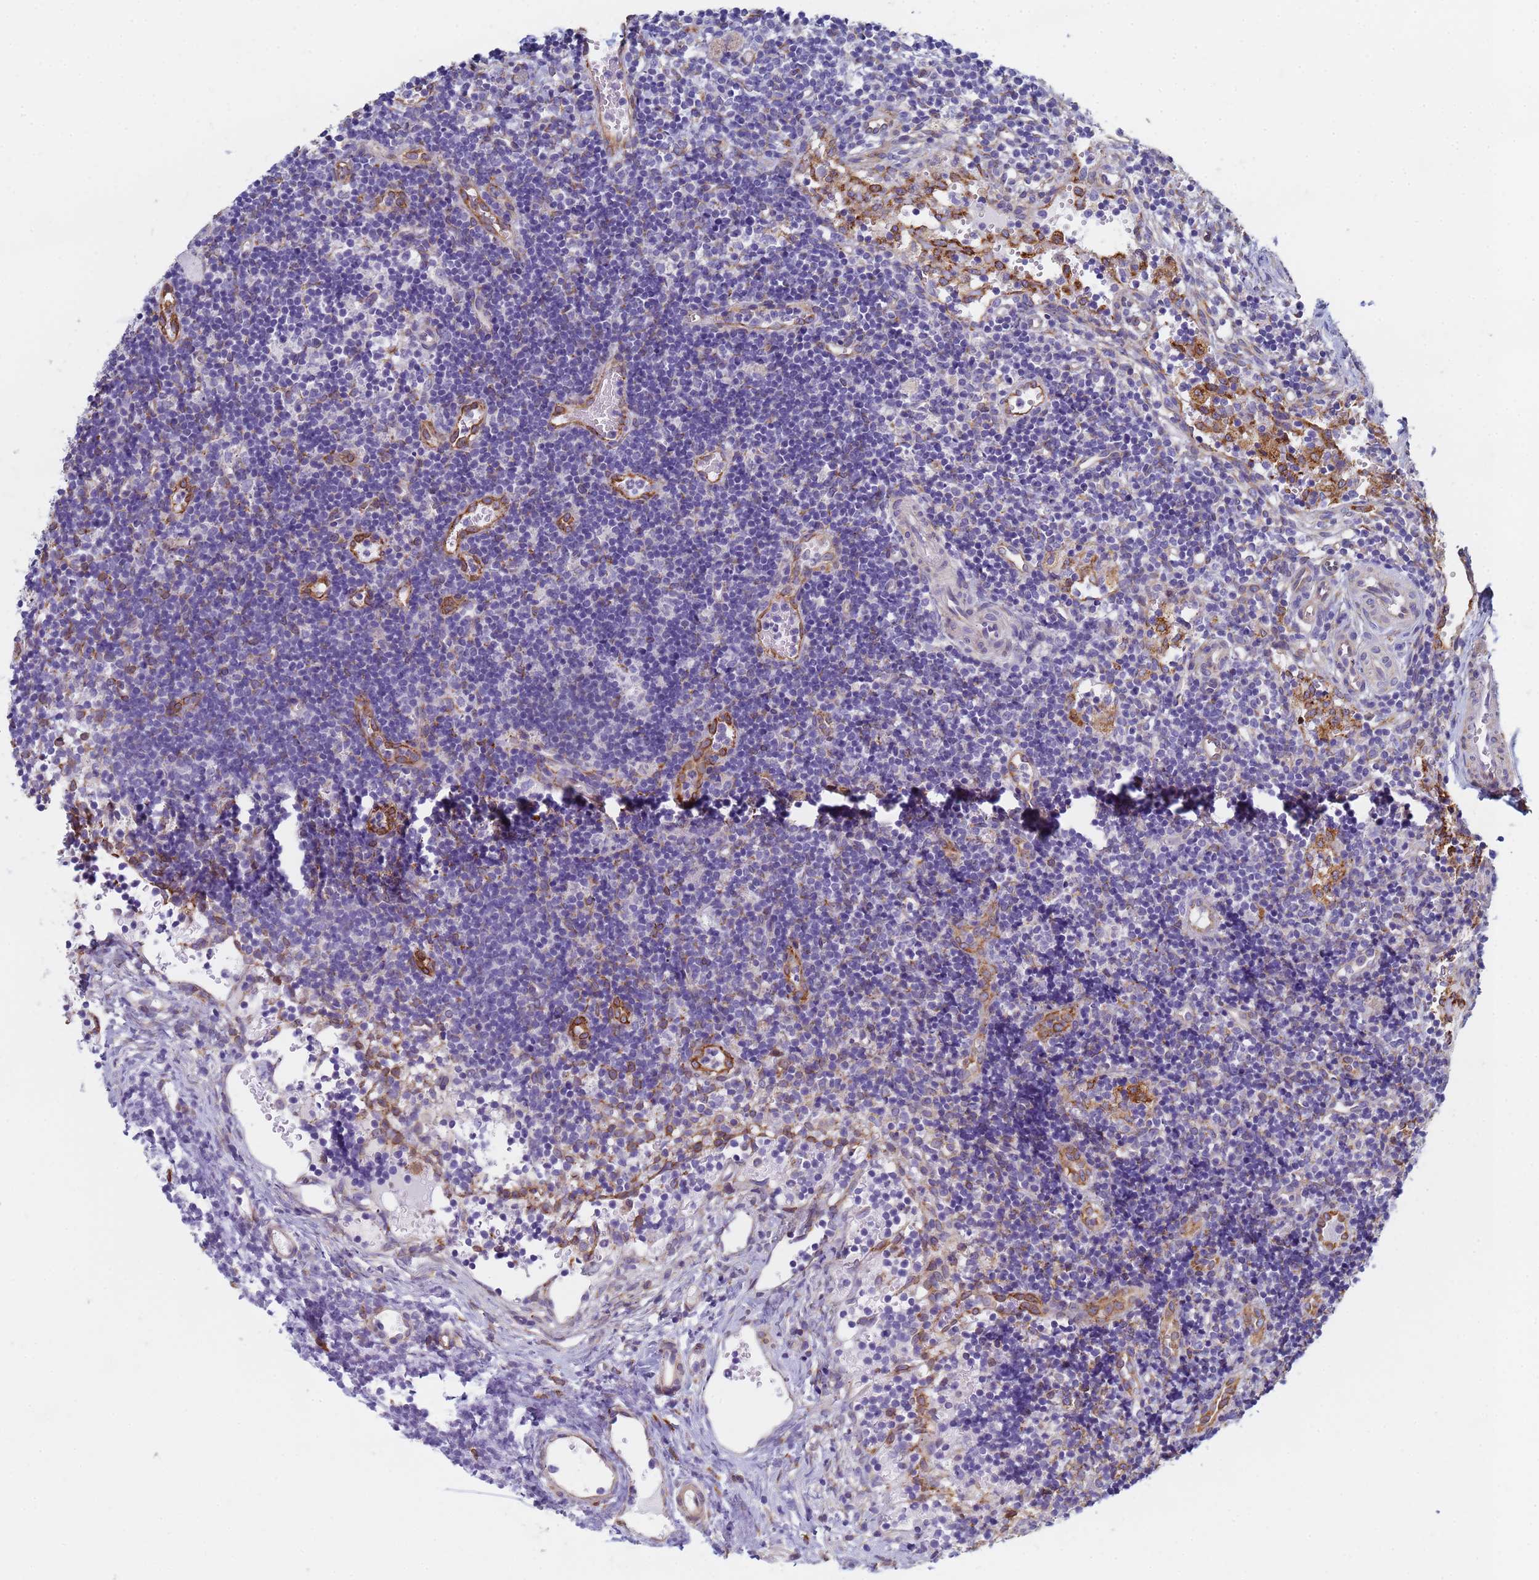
{"staining": {"intensity": "negative", "quantity": "none", "location": "none"}, "tissue": "lymph node", "cell_type": "Germinal center cells", "image_type": "normal", "snomed": [{"axis": "morphology", "description": "Normal tissue, NOS"}, {"axis": "topography", "description": "Lymph node"}], "caption": "High magnification brightfield microscopy of benign lymph node stained with DAB (brown) and counterstained with hematoxylin (blue): germinal center cells show no significant staining. (Stains: DAB (3,3'-diaminobenzidine) IHC with hematoxylin counter stain, Microscopy: brightfield microscopy at high magnification).", "gene": "GDAP2", "patient": {"sex": "female", "age": 37}}